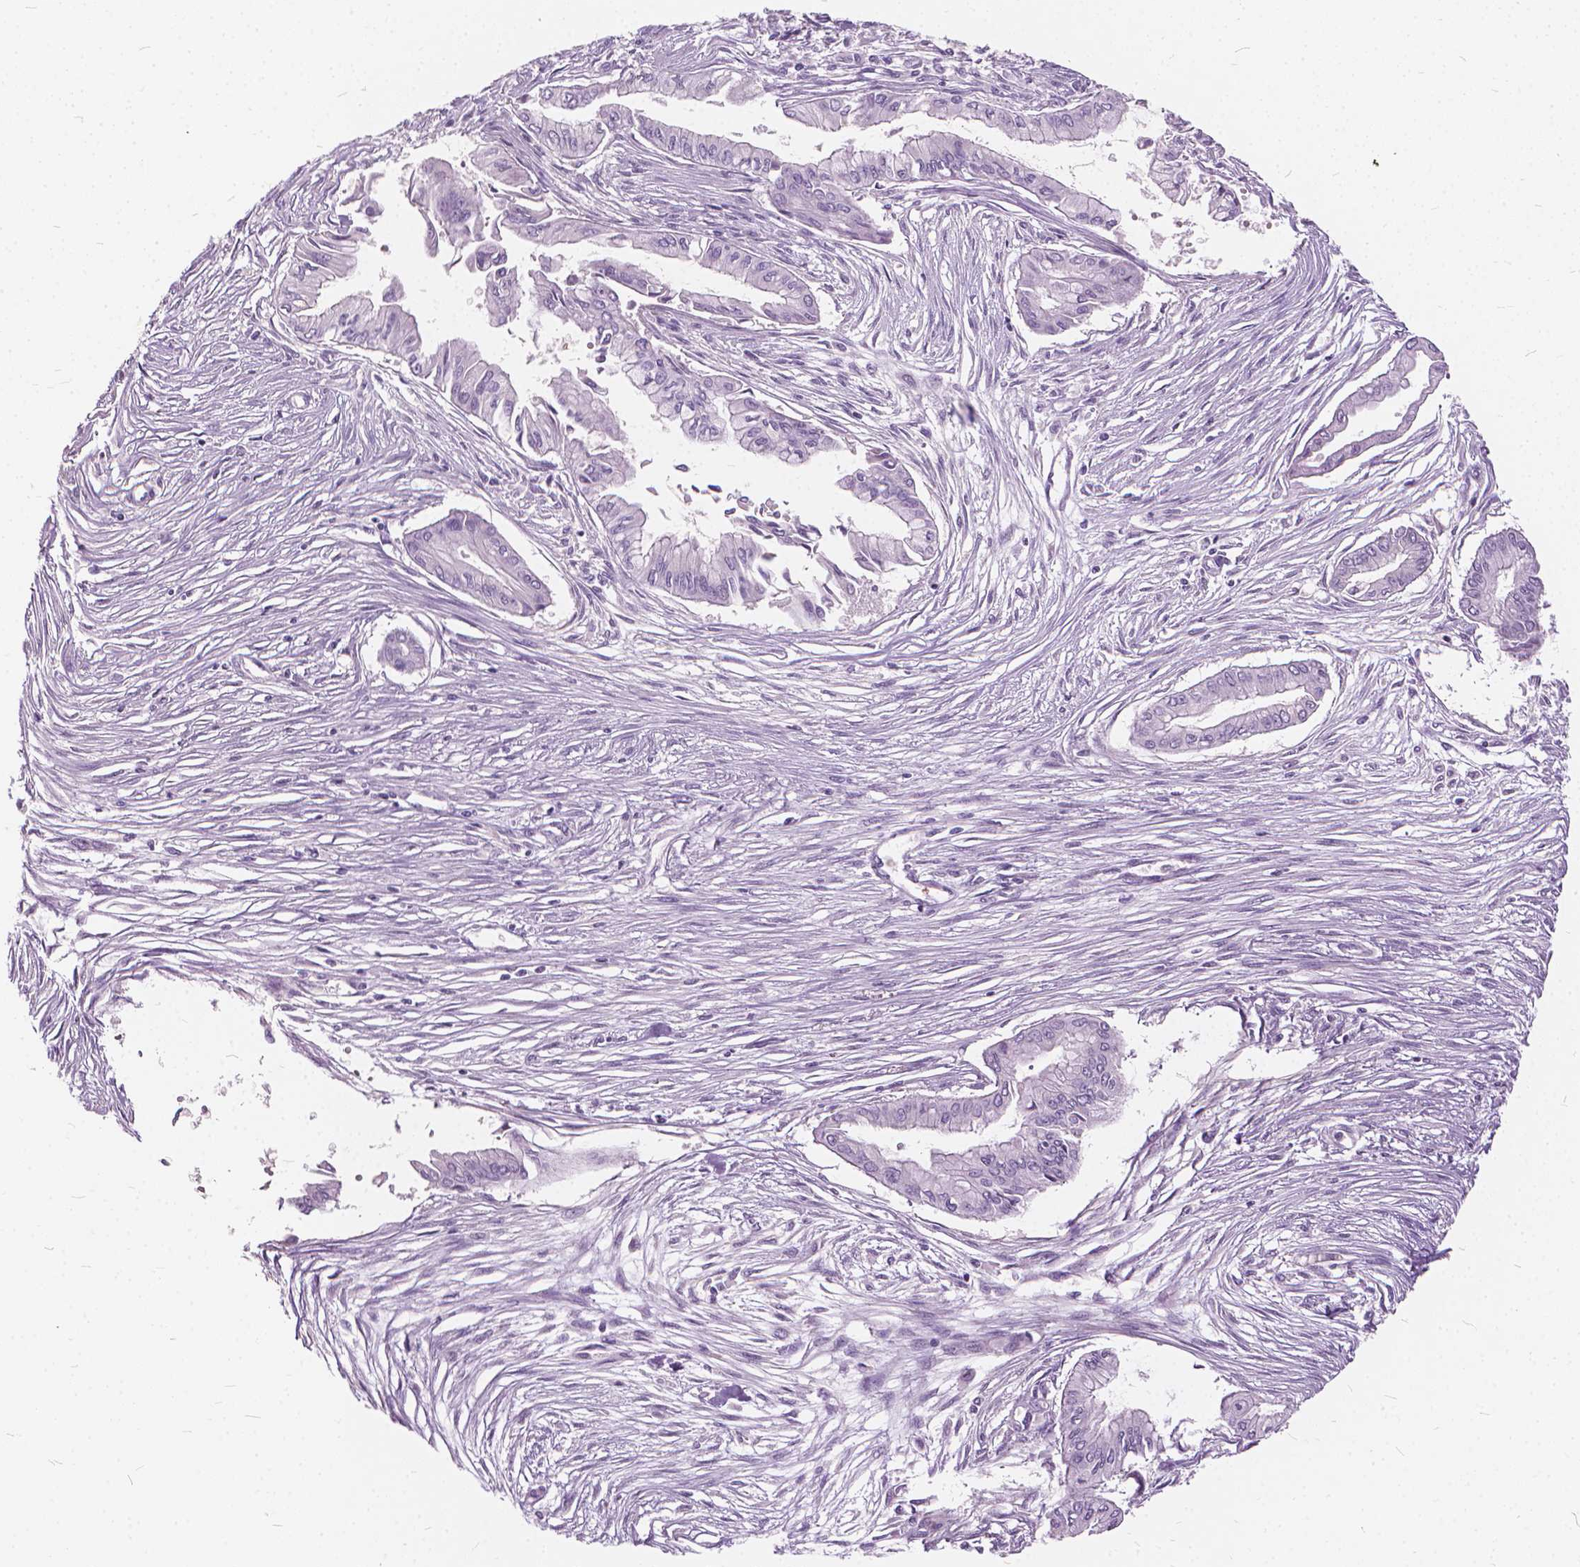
{"staining": {"intensity": "negative", "quantity": "none", "location": "none"}, "tissue": "pancreatic cancer", "cell_type": "Tumor cells", "image_type": "cancer", "snomed": [{"axis": "morphology", "description": "Adenocarcinoma, NOS"}, {"axis": "topography", "description": "Pancreas"}], "caption": "An image of pancreatic cancer (adenocarcinoma) stained for a protein displays no brown staining in tumor cells.", "gene": "DNM1", "patient": {"sex": "female", "age": 68}}